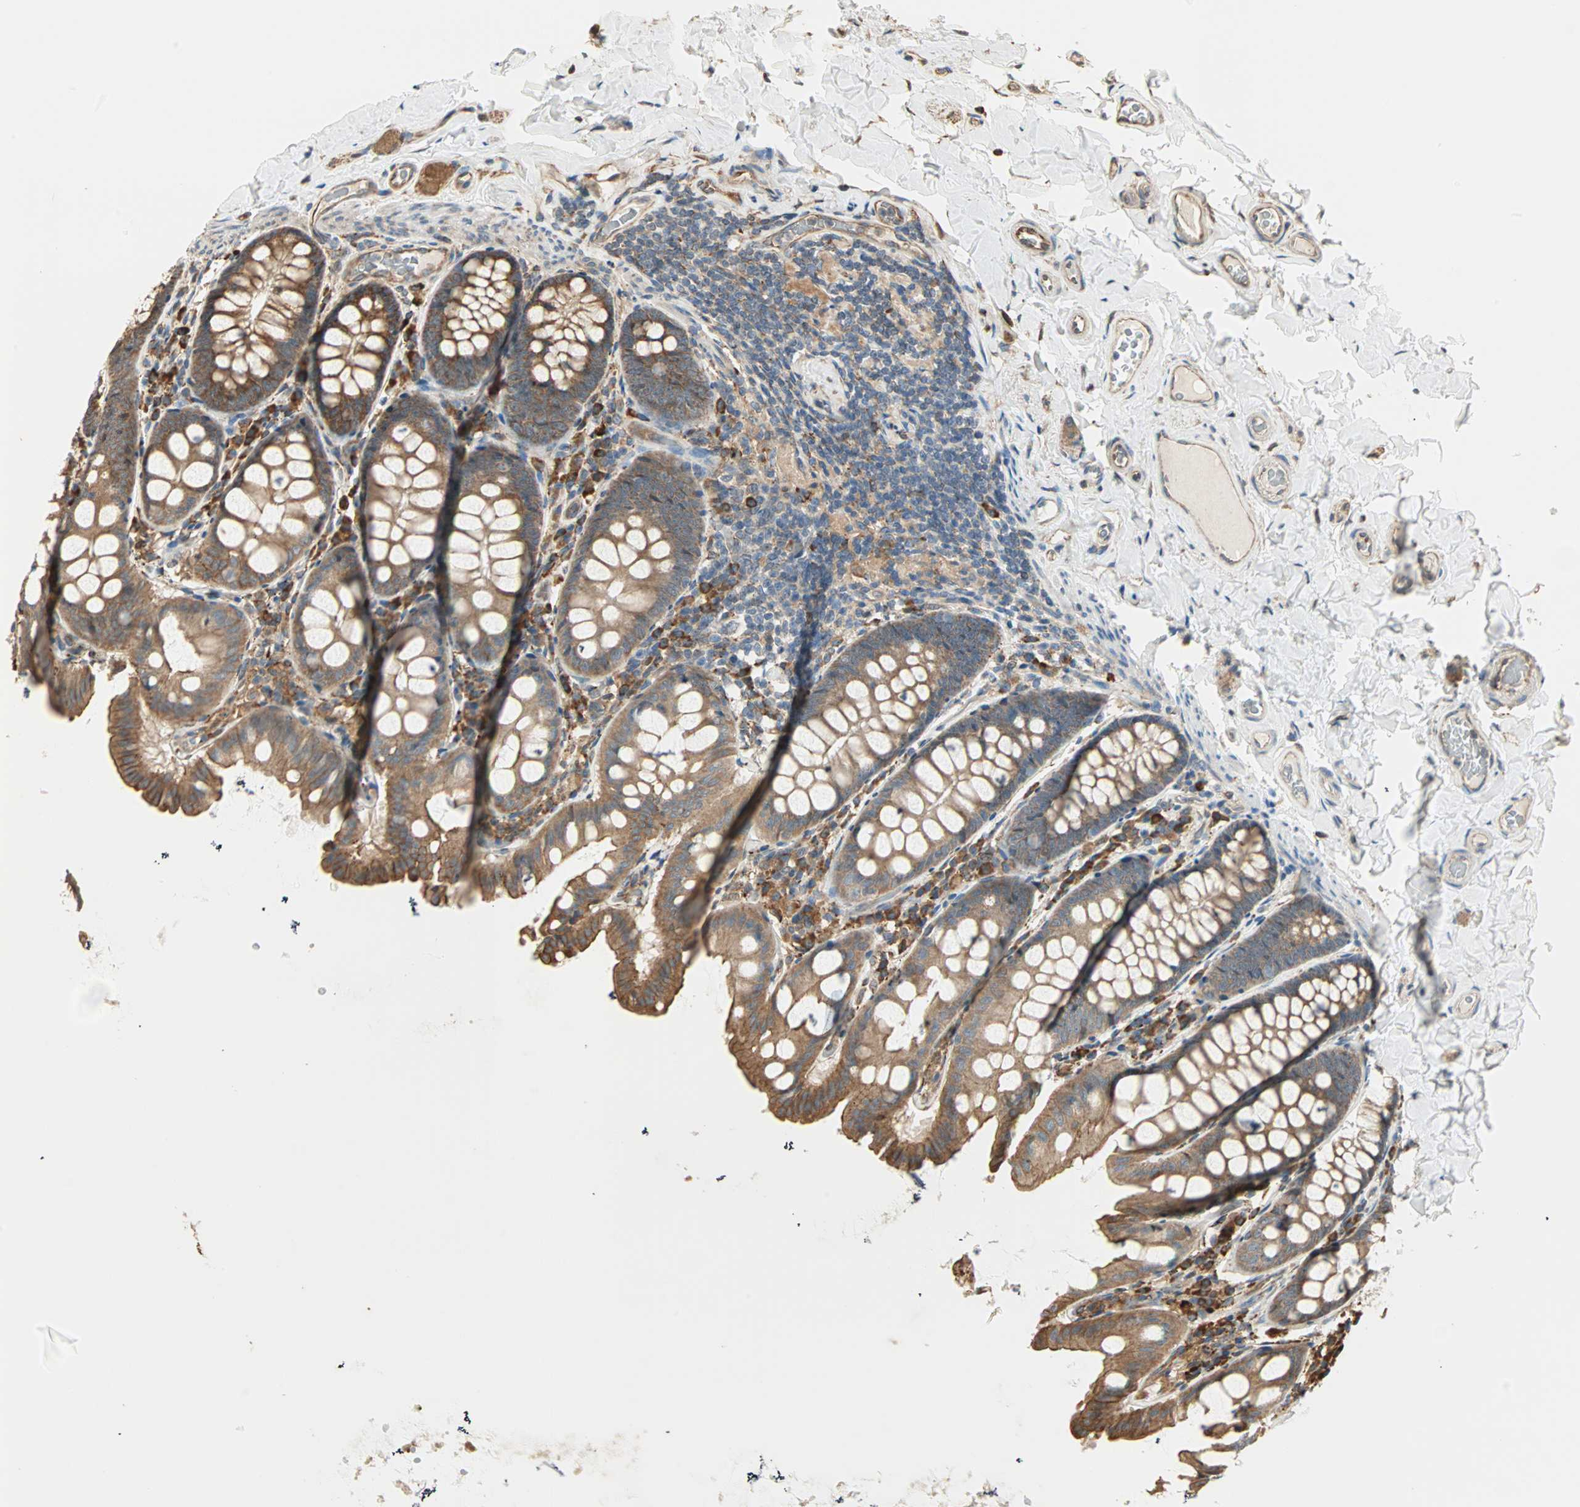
{"staining": {"intensity": "weak", "quantity": ">75%", "location": "cytoplasmic/membranous"}, "tissue": "colon", "cell_type": "Endothelial cells", "image_type": "normal", "snomed": [{"axis": "morphology", "description": "Normal tissue, NOS"}, {"axis": "topography", "description": "Colon"}], "caption": "Unremarkable colon was stained to show a protein in brown. There is low levels of weak cytoplasmic/membranous positivity in approximately >75% of endothelial cells.", "gene": "P4HA1", "patient": {"sex": "female", "age": 61}}